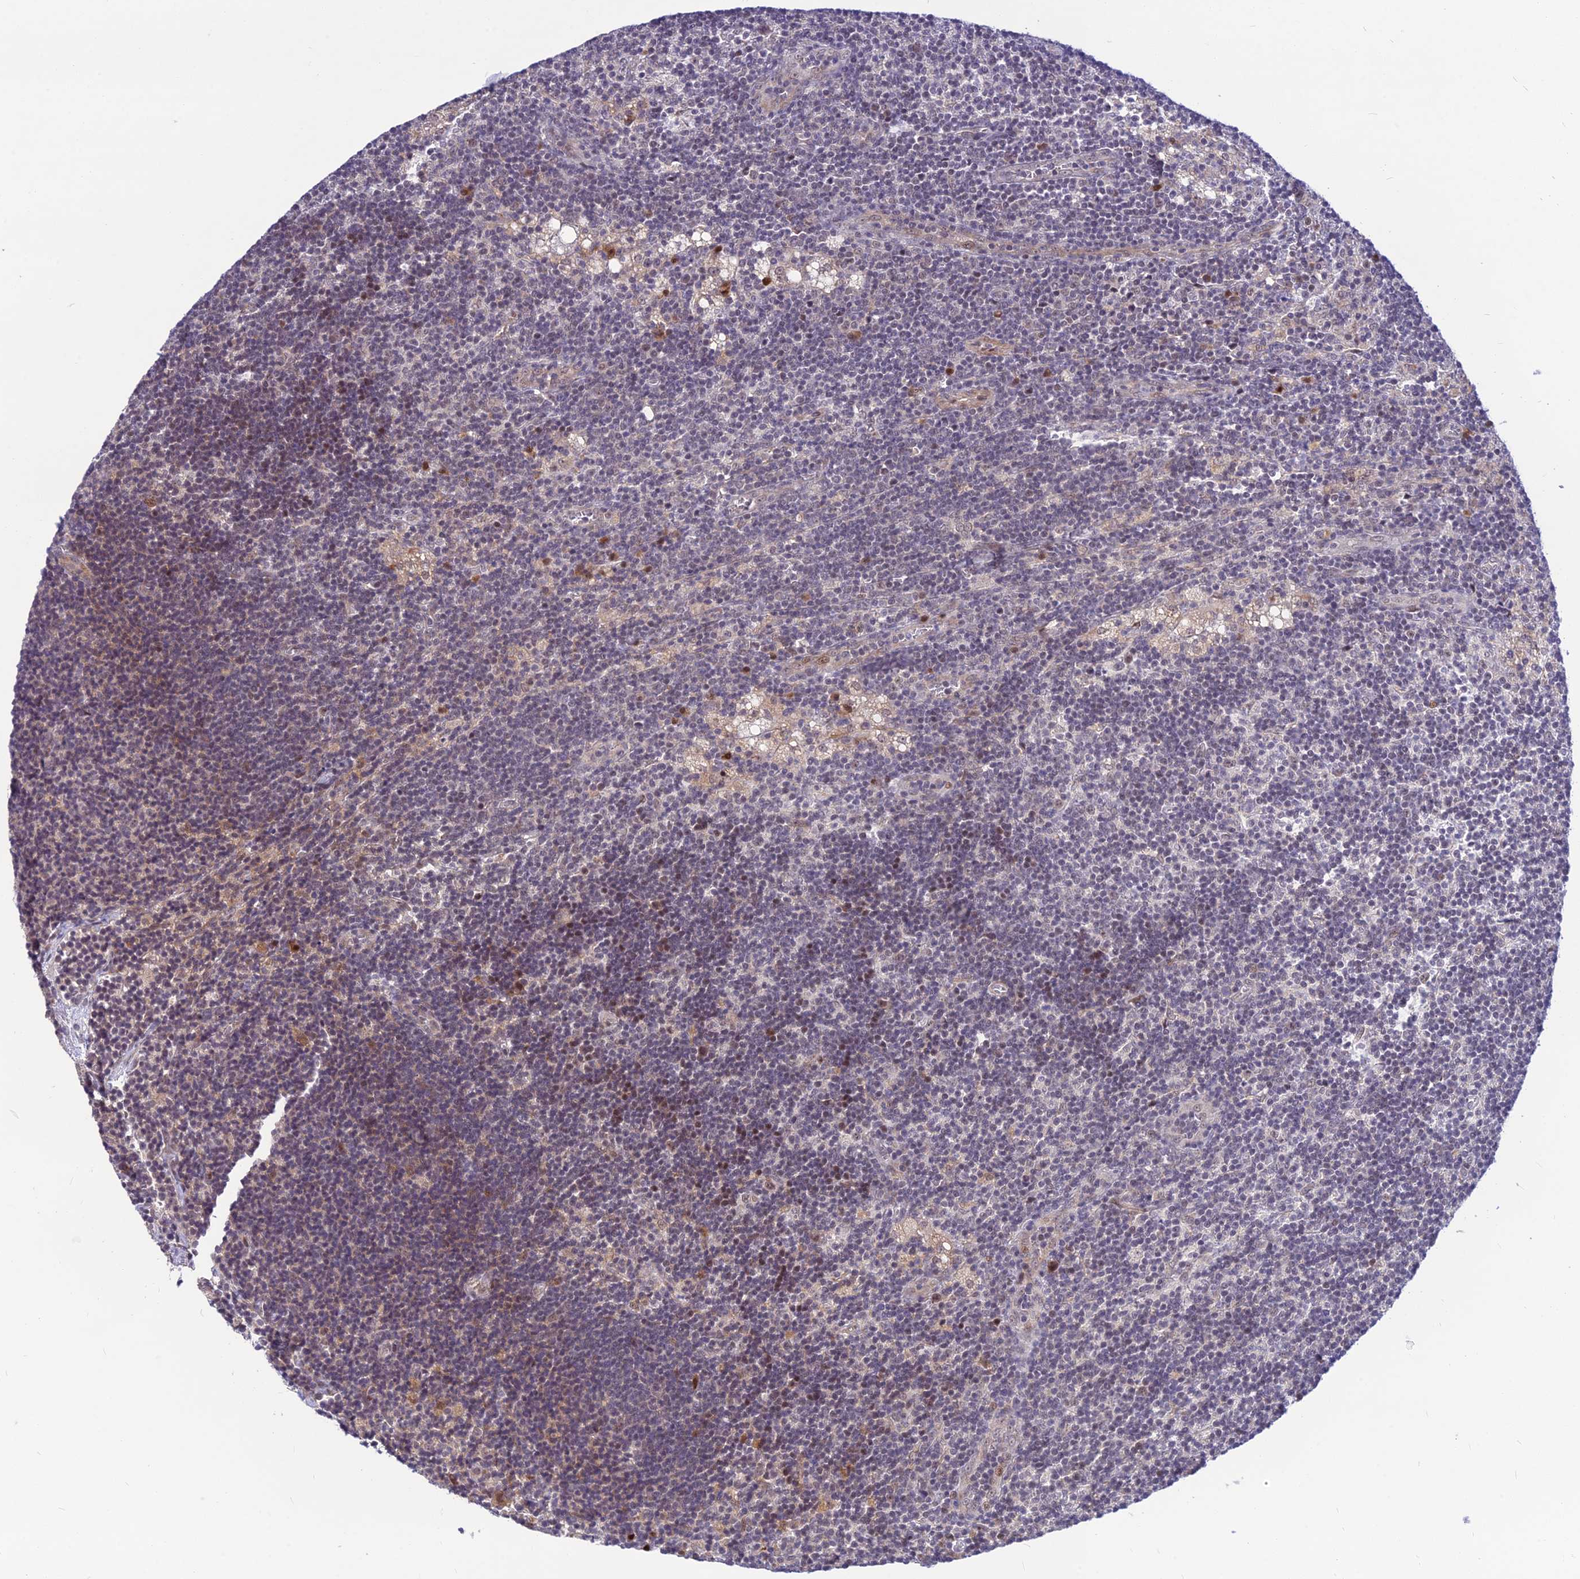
{"staining": {"intensity": "negative", "quantity": "none", "location": "none"}, "tissue": "lymph node", "cell_type": "Germinal center cells", "image_type": "normal", "snomed": [{"axis": "morphology", "description": "Normal tissue, NOS"}, {"axis": "topography", "description": "Lymph node"}], "caption": "Immunohistochemical staining of normal lymph node reveals no significant positivity in germinal center cells. (DAB IHC with hematoxylin counter stain).", "gene": "ASPDH", "patient": {"sex": "male", "age": 24}}